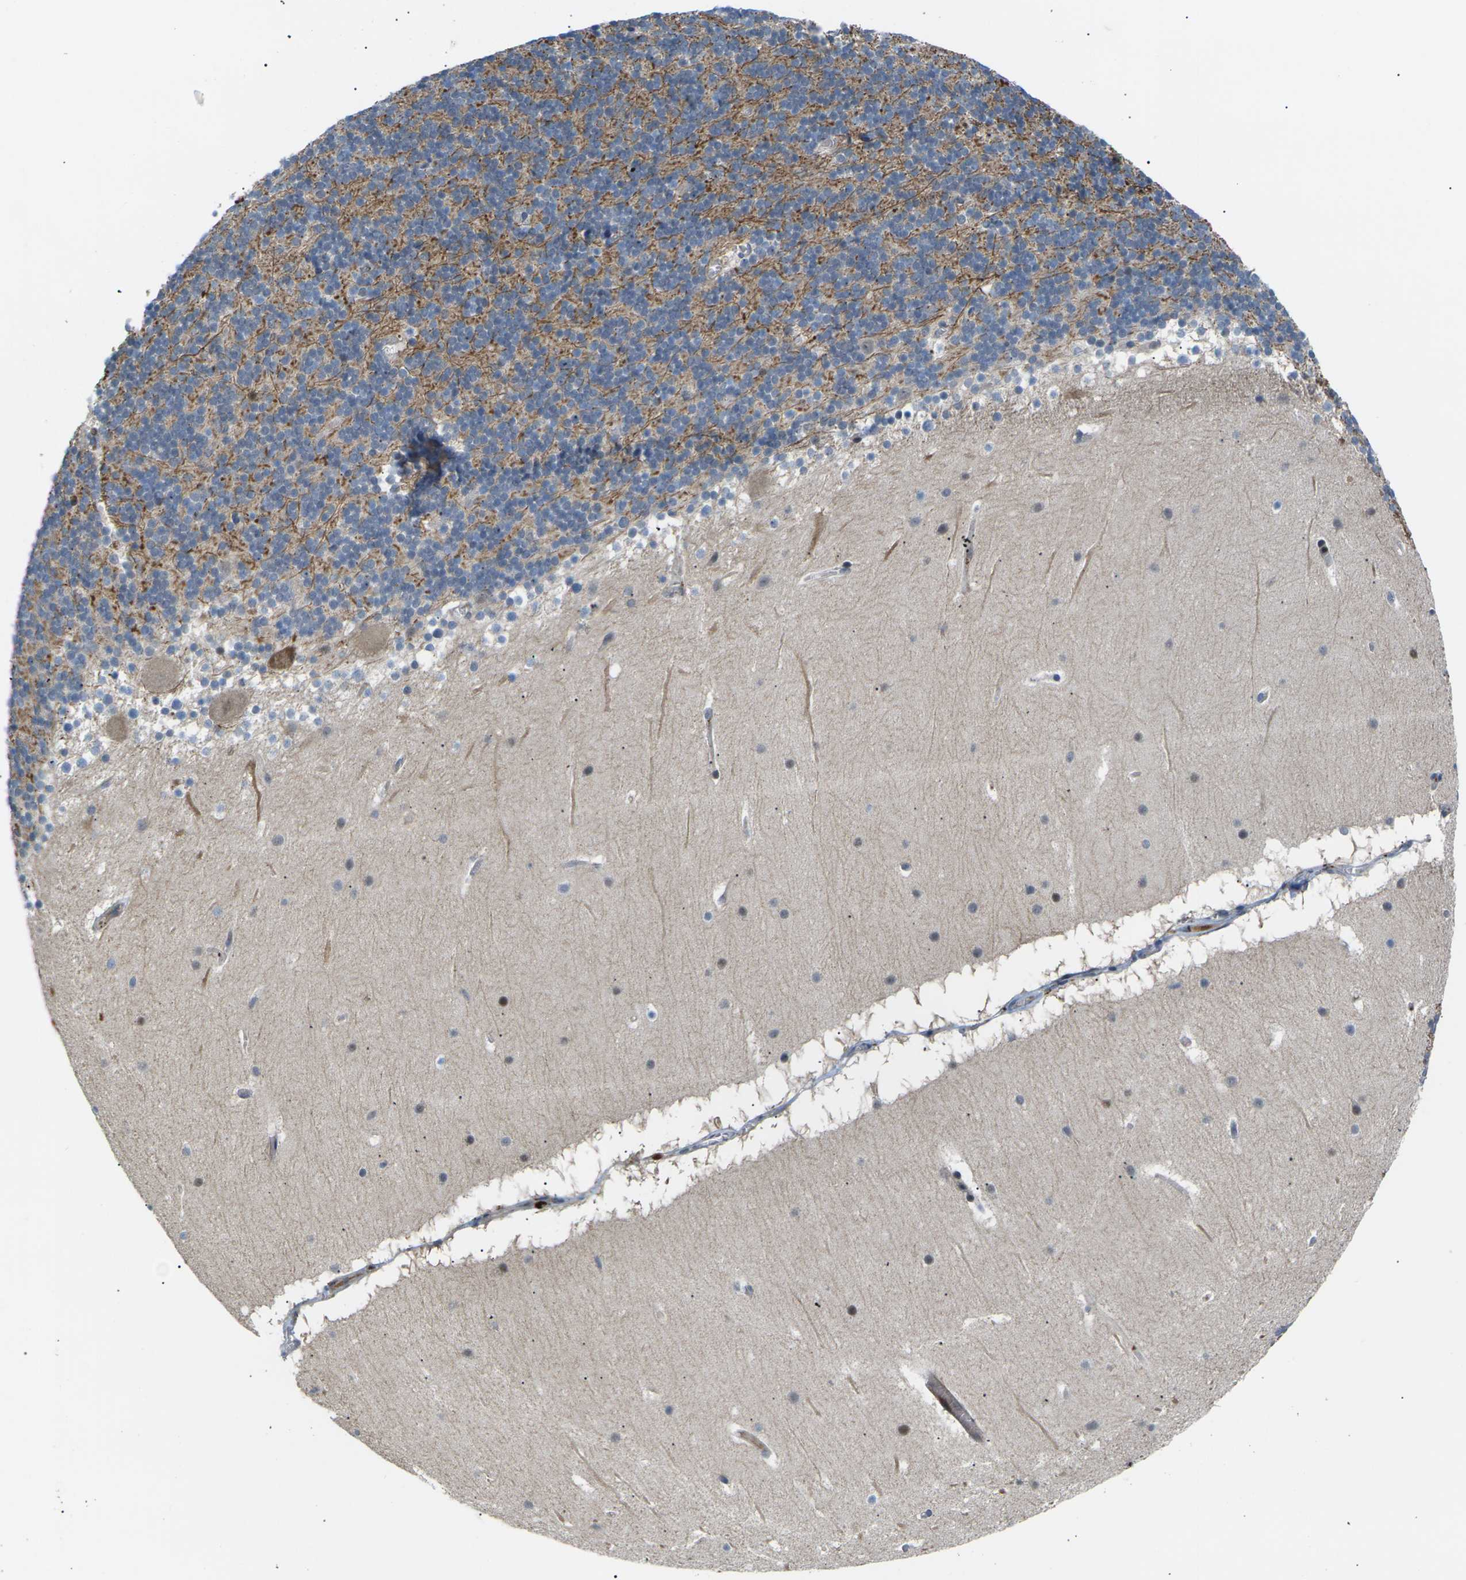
{"staining": {"intensity": "moderate", "quantity": "25%-75%", "location": "cytoplasmic/membranous"}, "tissue": "cerebellum", "cell_type": "Cells in granular layer", "image_type": "normal", "snomed": [{"axis": "morphology", "description": "Normal tissue, NOS"}, {"axis": "topography", "description": "Cerebellum"}], "caption": "Cells in granular layer exhibit medium levels of moderate cytoplasmic/membranous positivity in about 25%-75% of cells in unremarkable human cerebellum. The protein of interest is stained brown, and the nuclei are stained in blue (DAB IHC with brightfield microscopy, high magnification).", "gene": "RPS6KA3", "patient": {"sex": "male", "age": 45}}